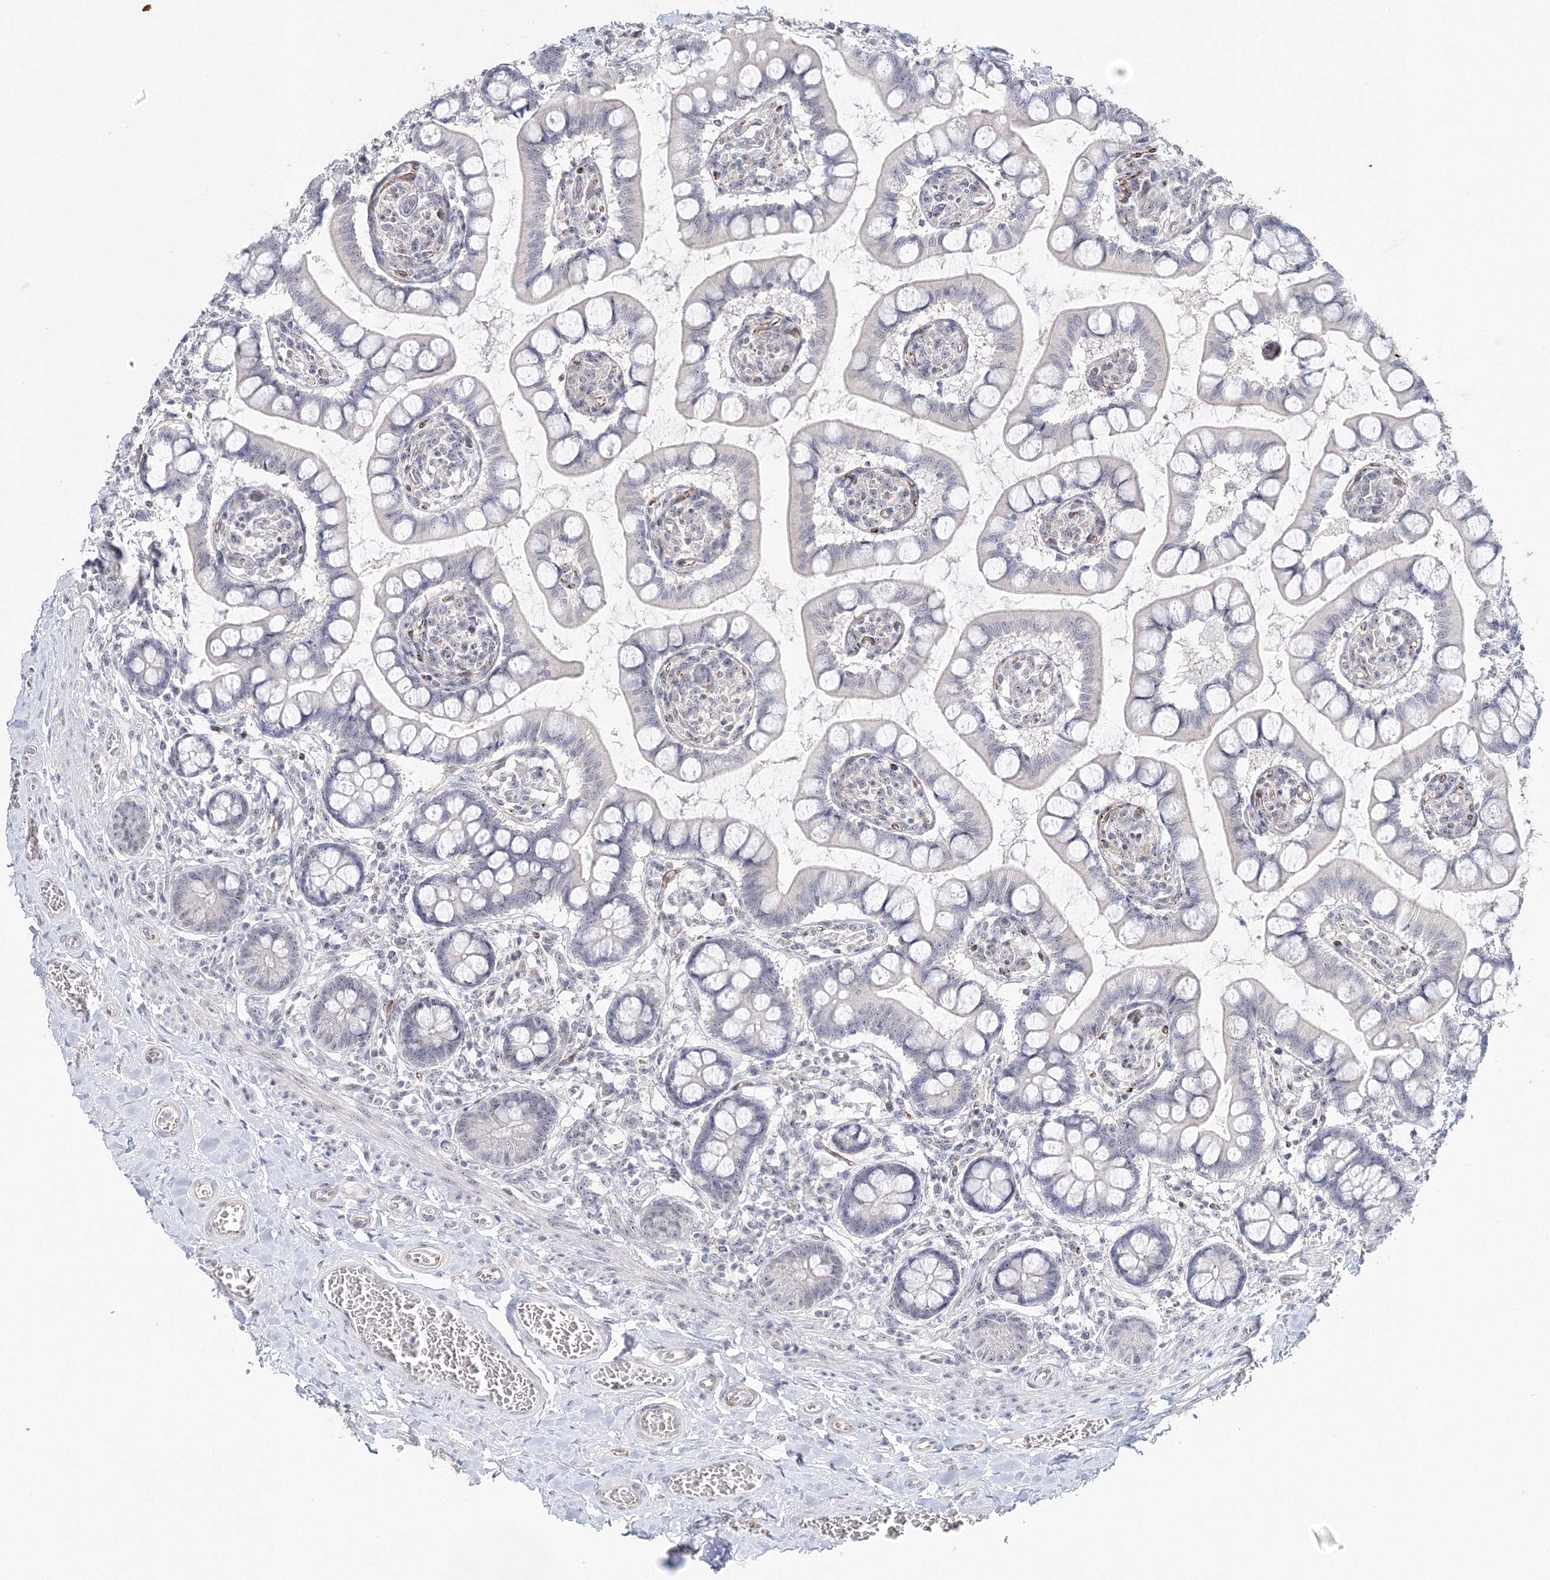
{"staining": {"intensity": "negative", "quantity": "none", "location": "none"}, "tissue": "small intestine", "cell_type": "Glandular cells", "image_type": "normal", "snomed": [{"axis": "morphology", "description": "Normal tissue, NOS"}, {"axis": "topography", "description": "Small intestine"}], "caption": "A high-resolution photomicrograph shows IHC staining of benign small intestine, which demonstrates no significant expression in glandular cells. (DAB (3,3'-diaminobenzidine) immunohistochemistry visualized using brightfield microscopy, high magnification).", "gene": "SIRT7", "patient": {"sex": "male", "age": 52}}